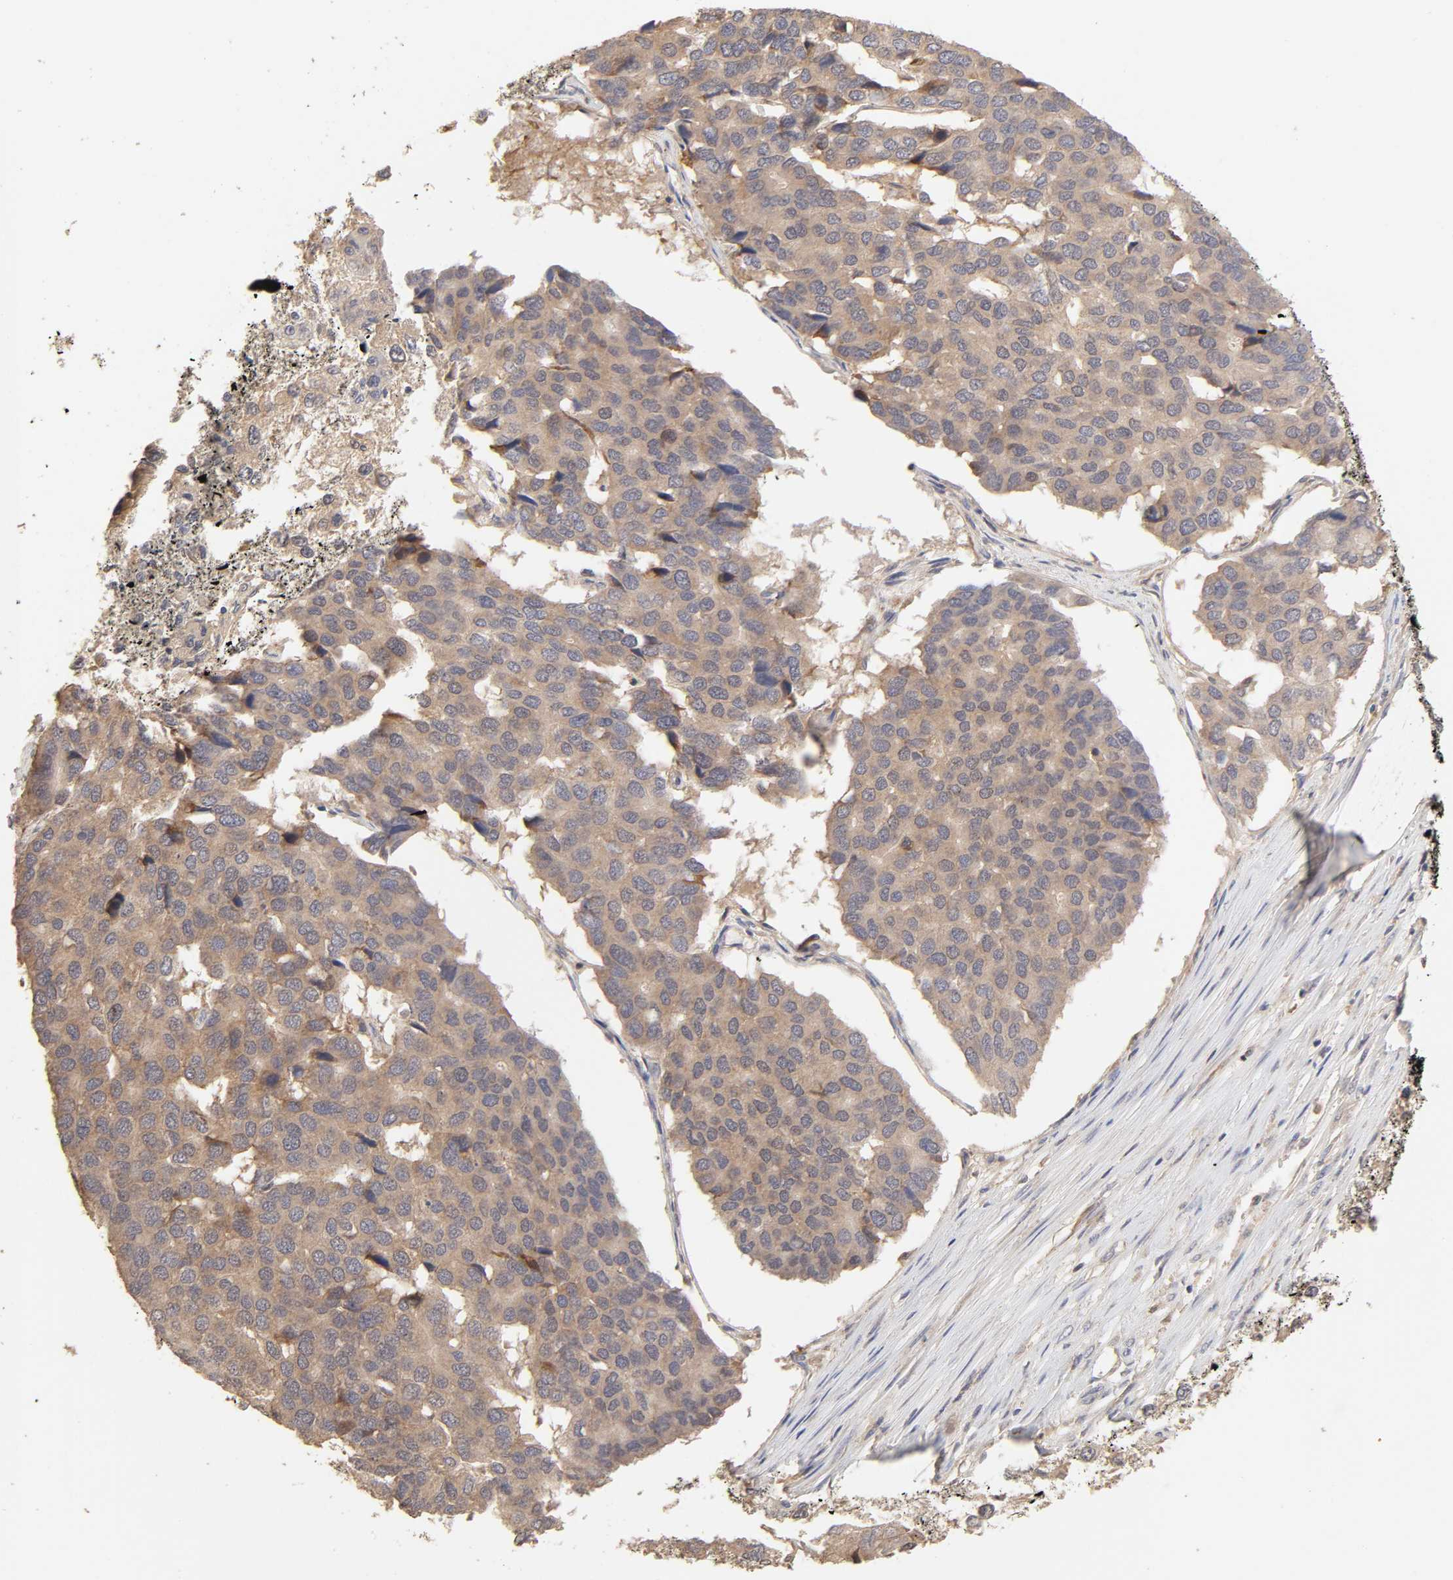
{"staining": {"intensity": "moderate", "quantity": ">75%", "location": "cytoplasmic/membranous"}, "tissue": "pancreatic cancer", "cell_type": "Tumor cells", "image_type": "cancer", "snomed": [{"axis": "morphology", "description": "Adenocarcinoma, NOS"}, {"axis": "topography", "description": "Pancreas"}], "caption": "This image shows adenocarcinoma (pancreatic) stained with IHC to label a protein in brown. The cytoplasmic/membranous of tumor cells show moderate positivity for the protein. Nuclei are counter-stained blue.", "gene": "AP1G2", "patient": {"sex": "male", "age": 50}}